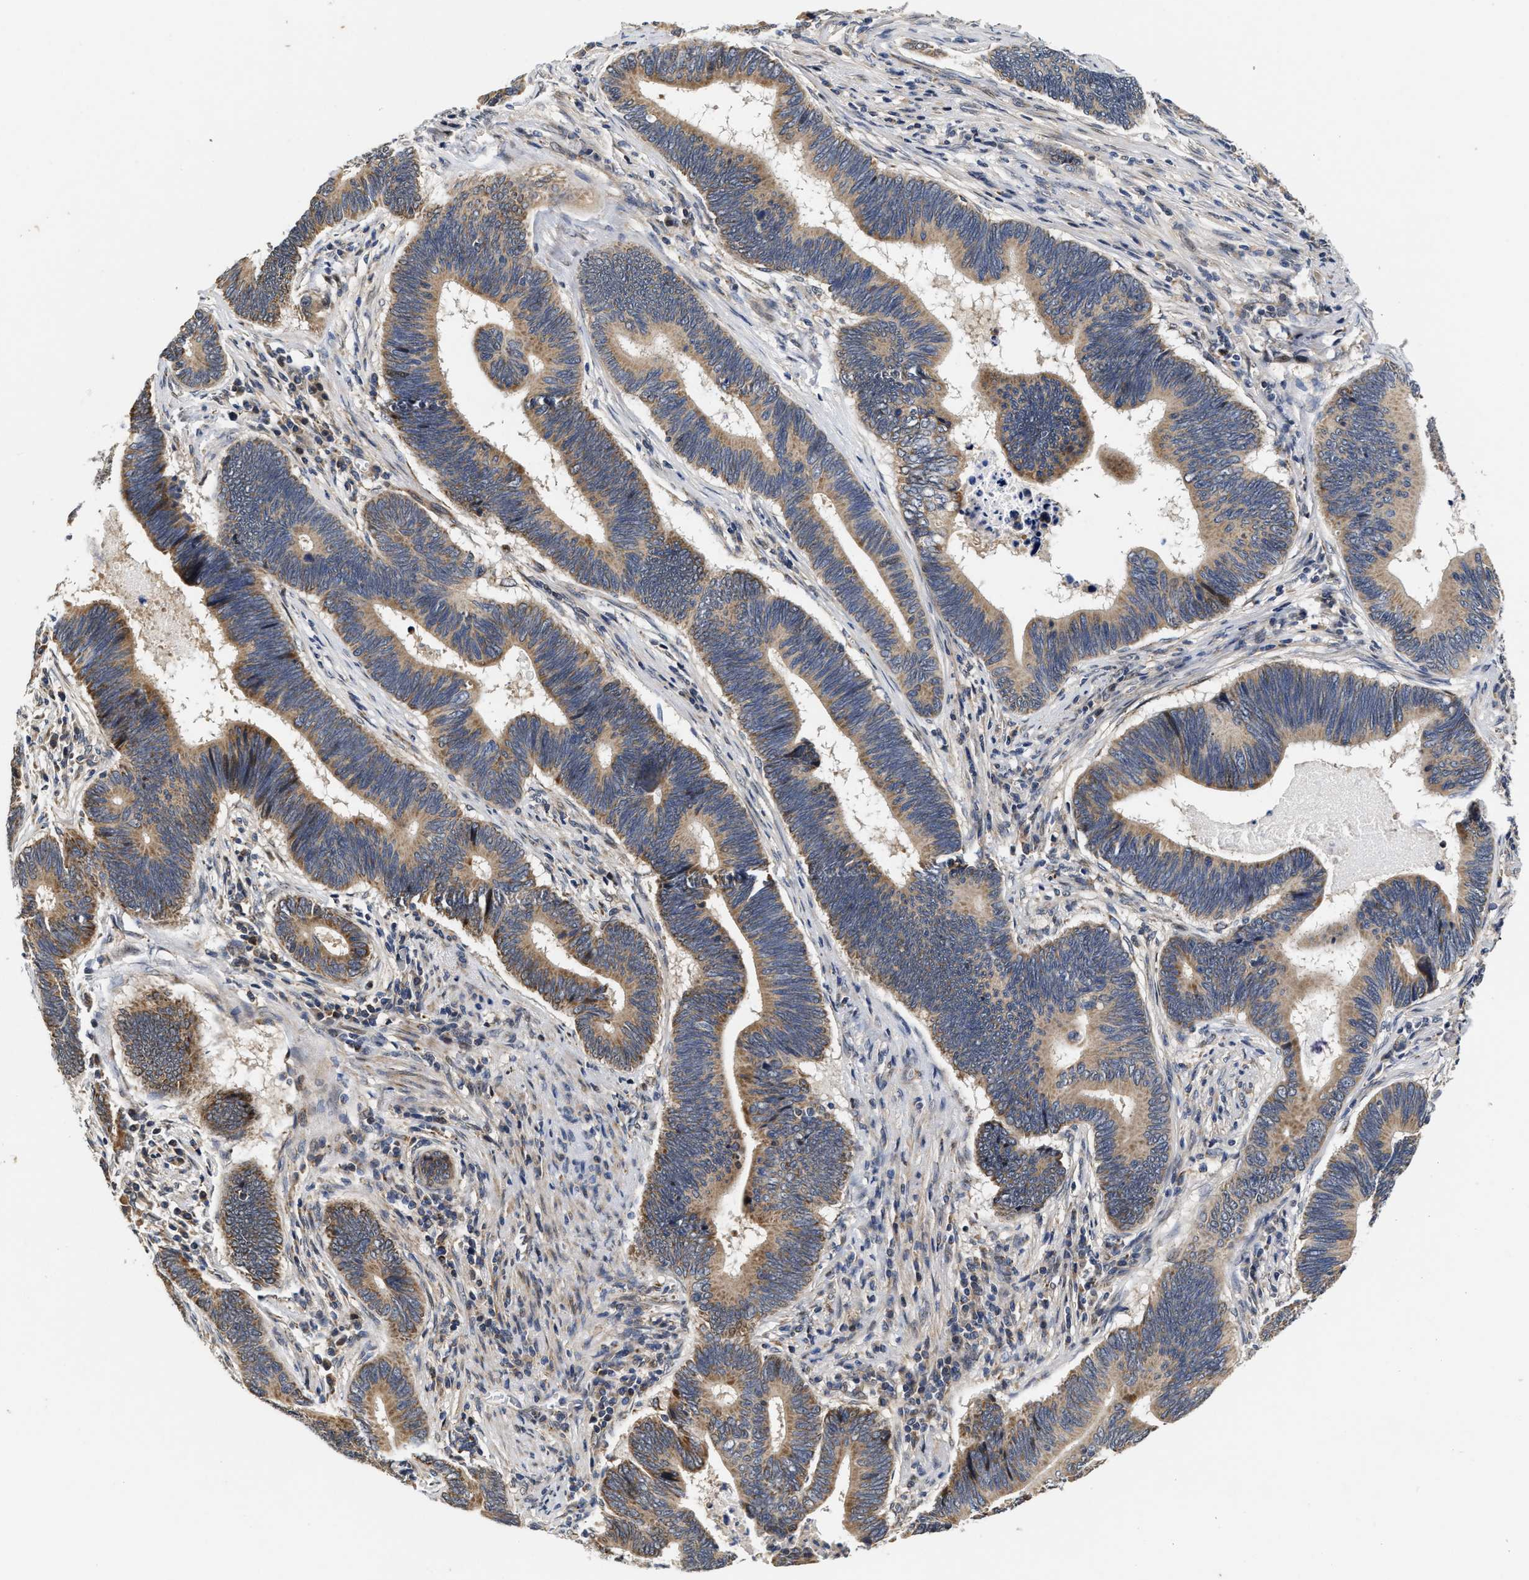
{"staining": {"intensity": "weak", "quantity": ">75%", "location": "cytoplasmic/membranous"}, "tissue": "pancreatic cancer", "cell_type": "Tumor cells", "image_type": "cancer", "snomed": [{"axis": "morphology", "description": "Adenocarcinoma, NOS"}, {"axis": "topography", "description": "Pancreas"}], "caption": "Protein staining of pancreatic cancer (adenocarcinoma) tissue shows weak cytoplasmic/membranous expression in about >75% of tumor cells. (Brightfield microscopy of DAB IHC at high magnification).", "gene": "SCYL2", "patient": {"sex": "female", "age": 70}}